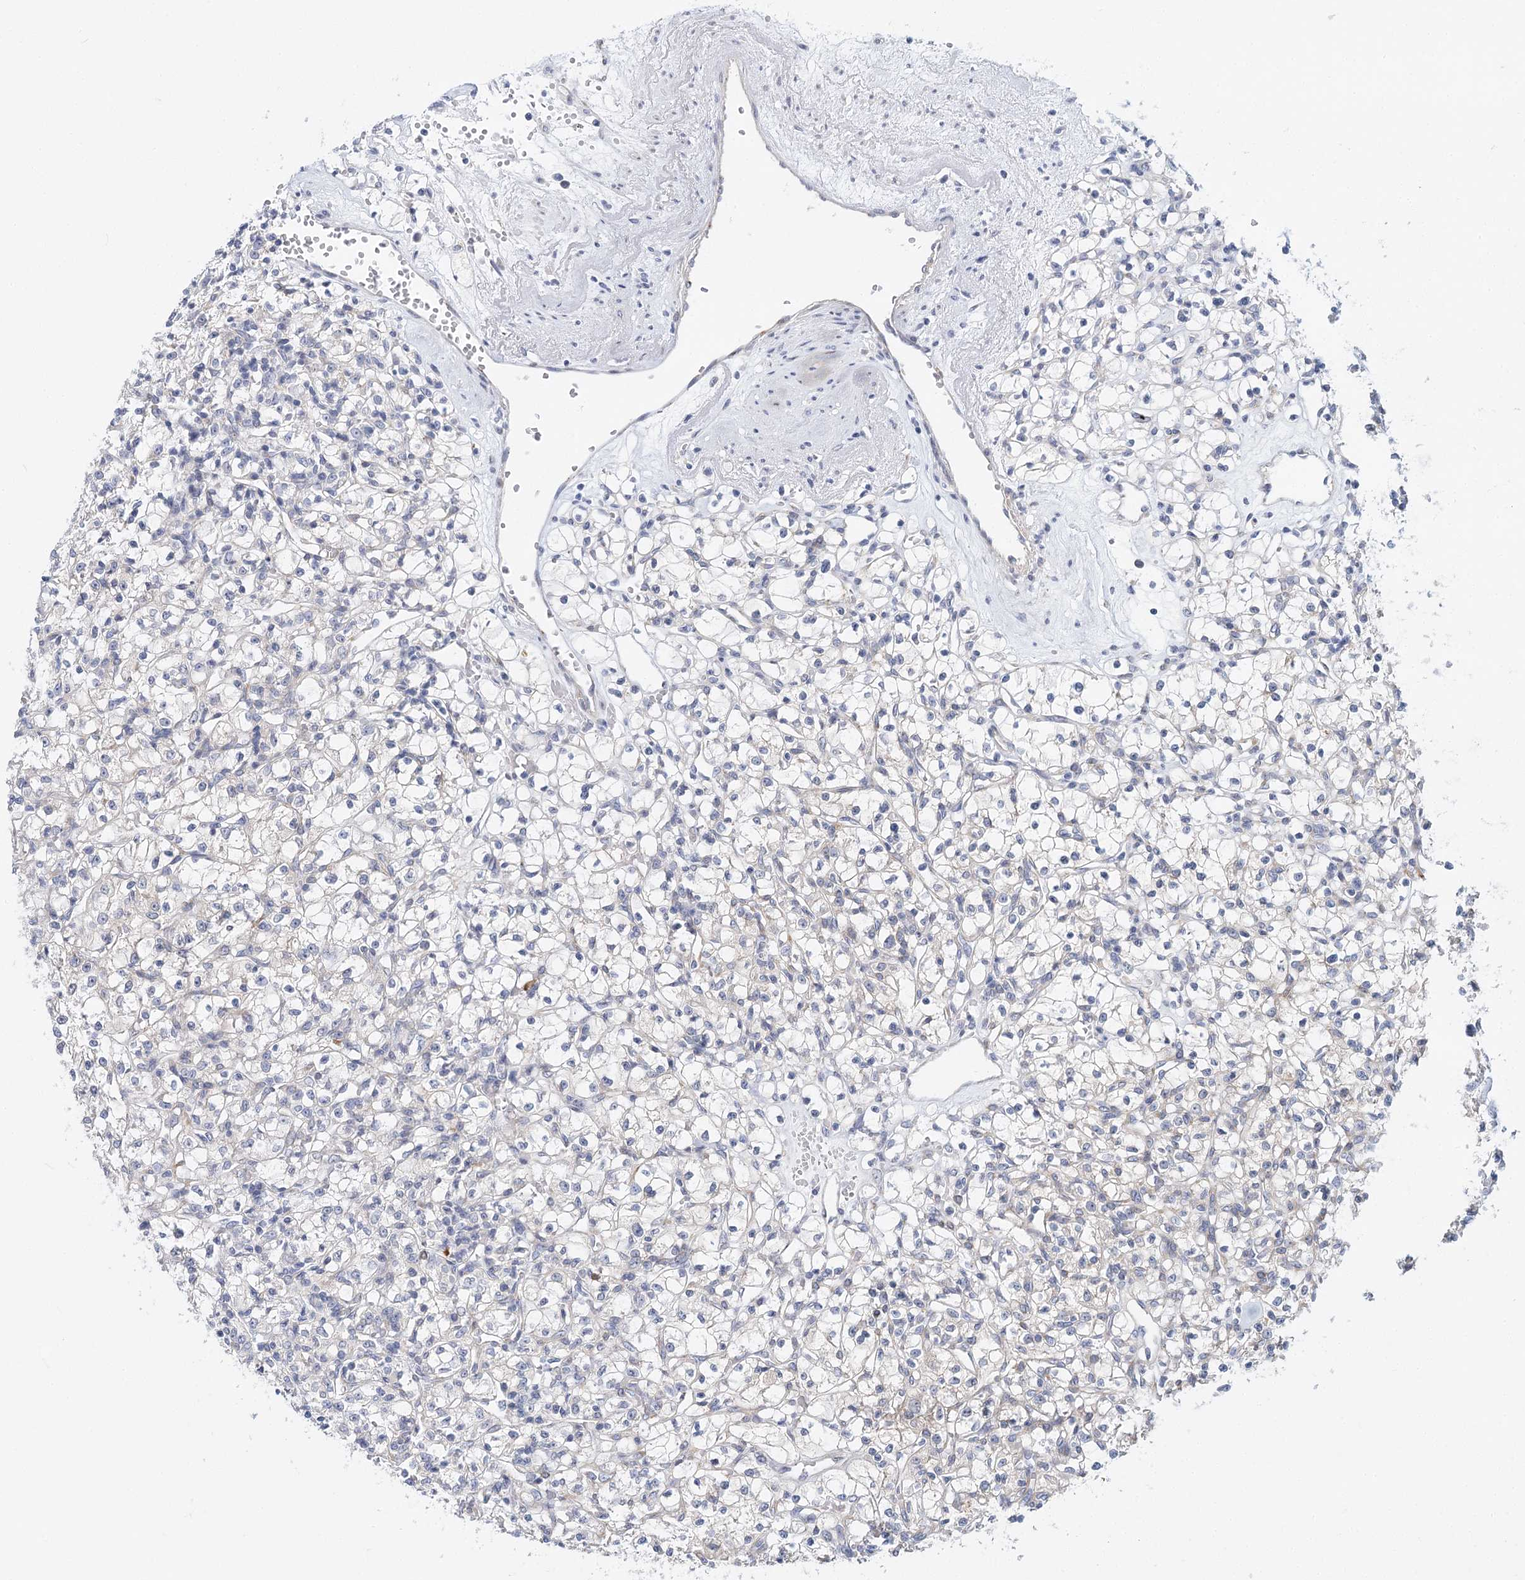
{"staining": {"intensity": "negative", "quantity": "none", "location": "none"}, "tissue": "renal cancer", "cell_type": "Tumor cells", "image_type": "cancer", "snomed": [{"axis": "morphology", "description": "Adenocarcinoma, NOS"}, {"axis": "topography", "description": "Kidney"}], "caption": "The immunohistochemistry (IHC) histopathology image has no significant positivity in tumor cells of renal cancer (adenocarcinoma) tissue.", "gene": "TEX12", "patient": {"sex": "female", "age": 59}}